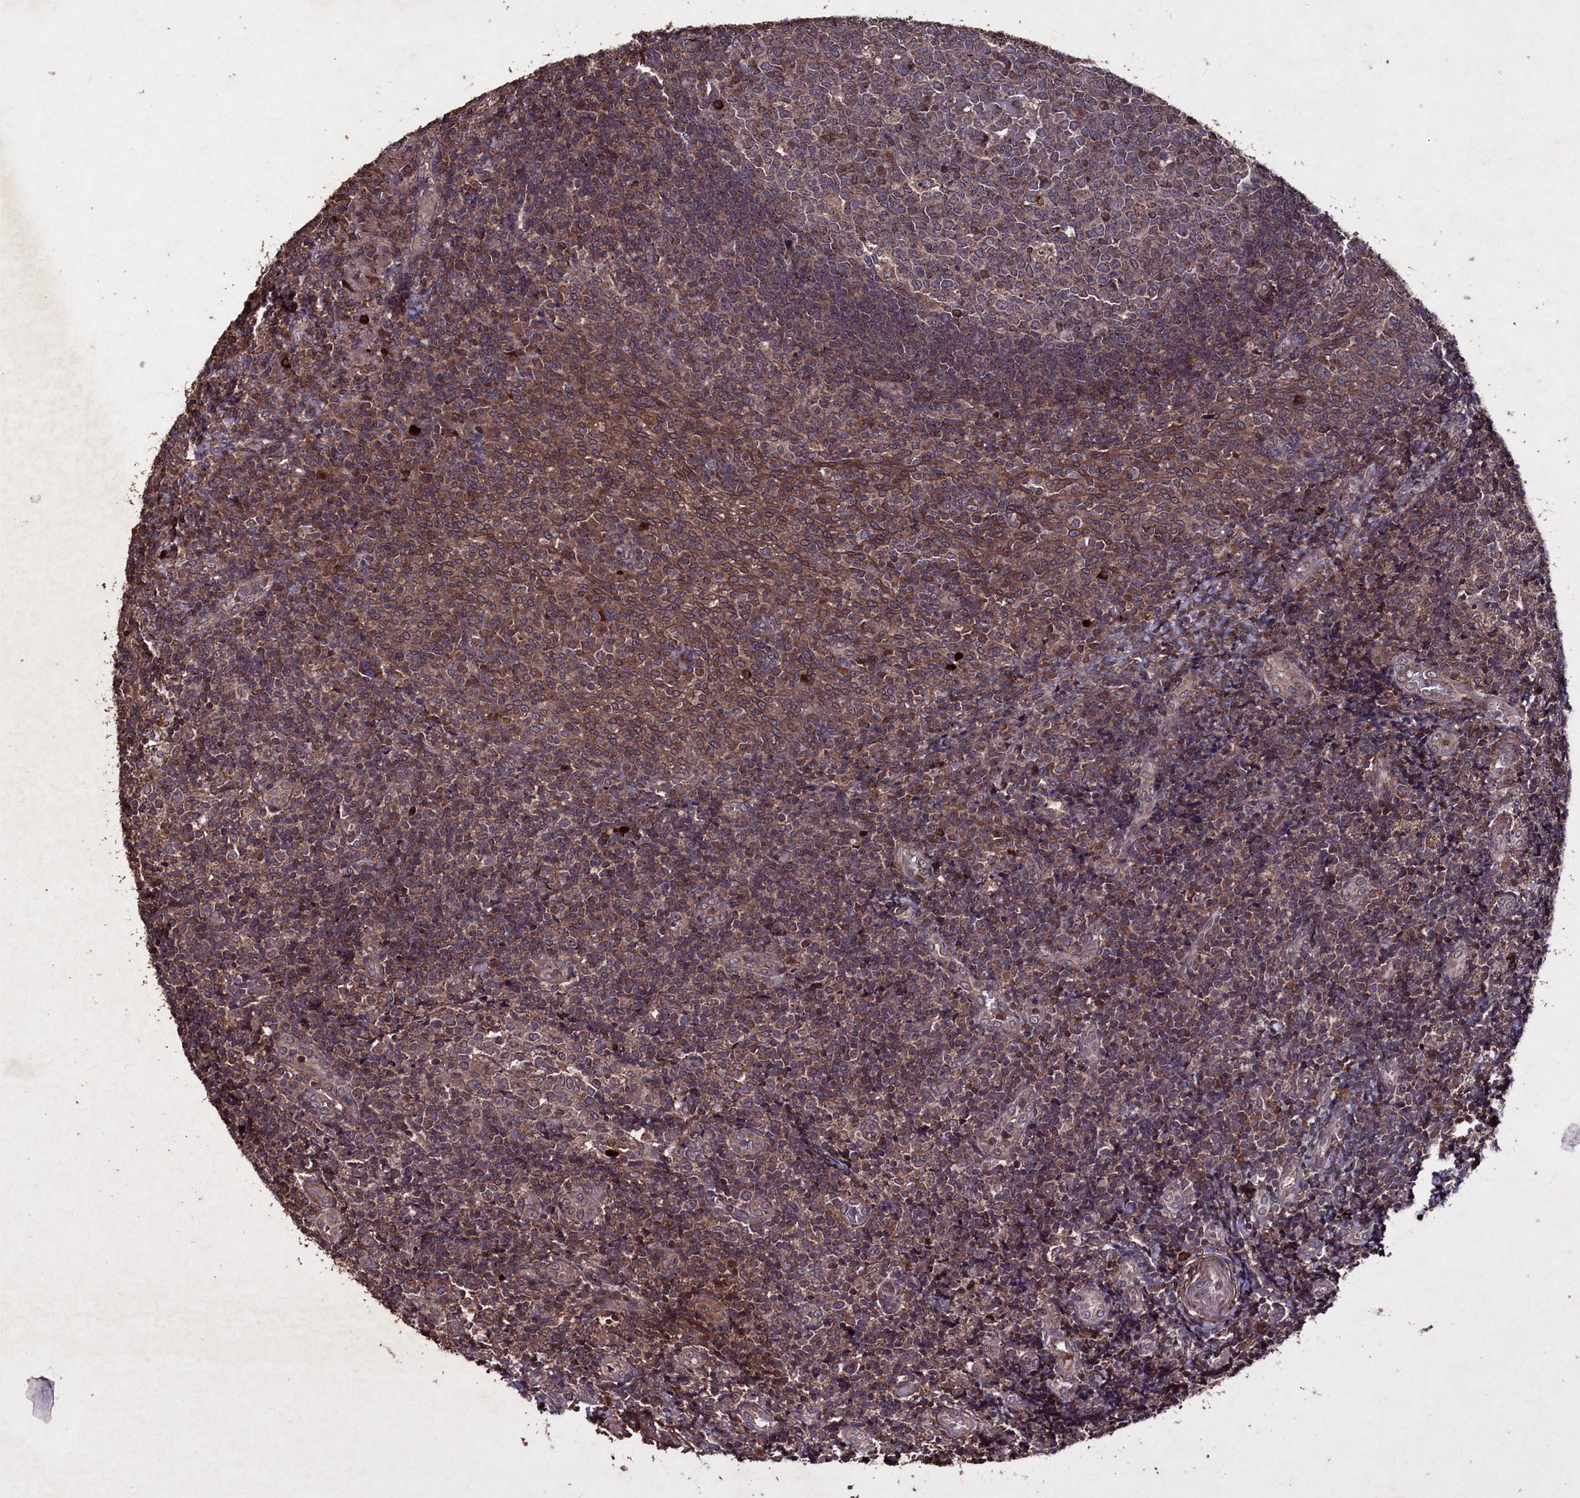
{"staining": {"intensity": "moderate", "quantity": "25%-75%", "location": "cytoplasmic/membranous"}, "tissue": "tonsil", "cell_type": "Germinal center cells", "image_type": "normal", "snomed": [{"axis": "morphology", "description": "Normal tissue, NOS"}, {"axis": "topography", "description": "Tonsil"}], "caption": "Moderate cytoplasmic/membranous protein expression is seen in approximately 25%-75% of germinal center cells in tonsil. The staining was performed using DAB (3,3'-diaminobenzidine) to visualize the protein expression in brown, while the nuclei were stained in blue with hematoxylin (Magnification: 20x).", "gene": "MYO1H", "patient": {"sex": "female", "age": 19}}